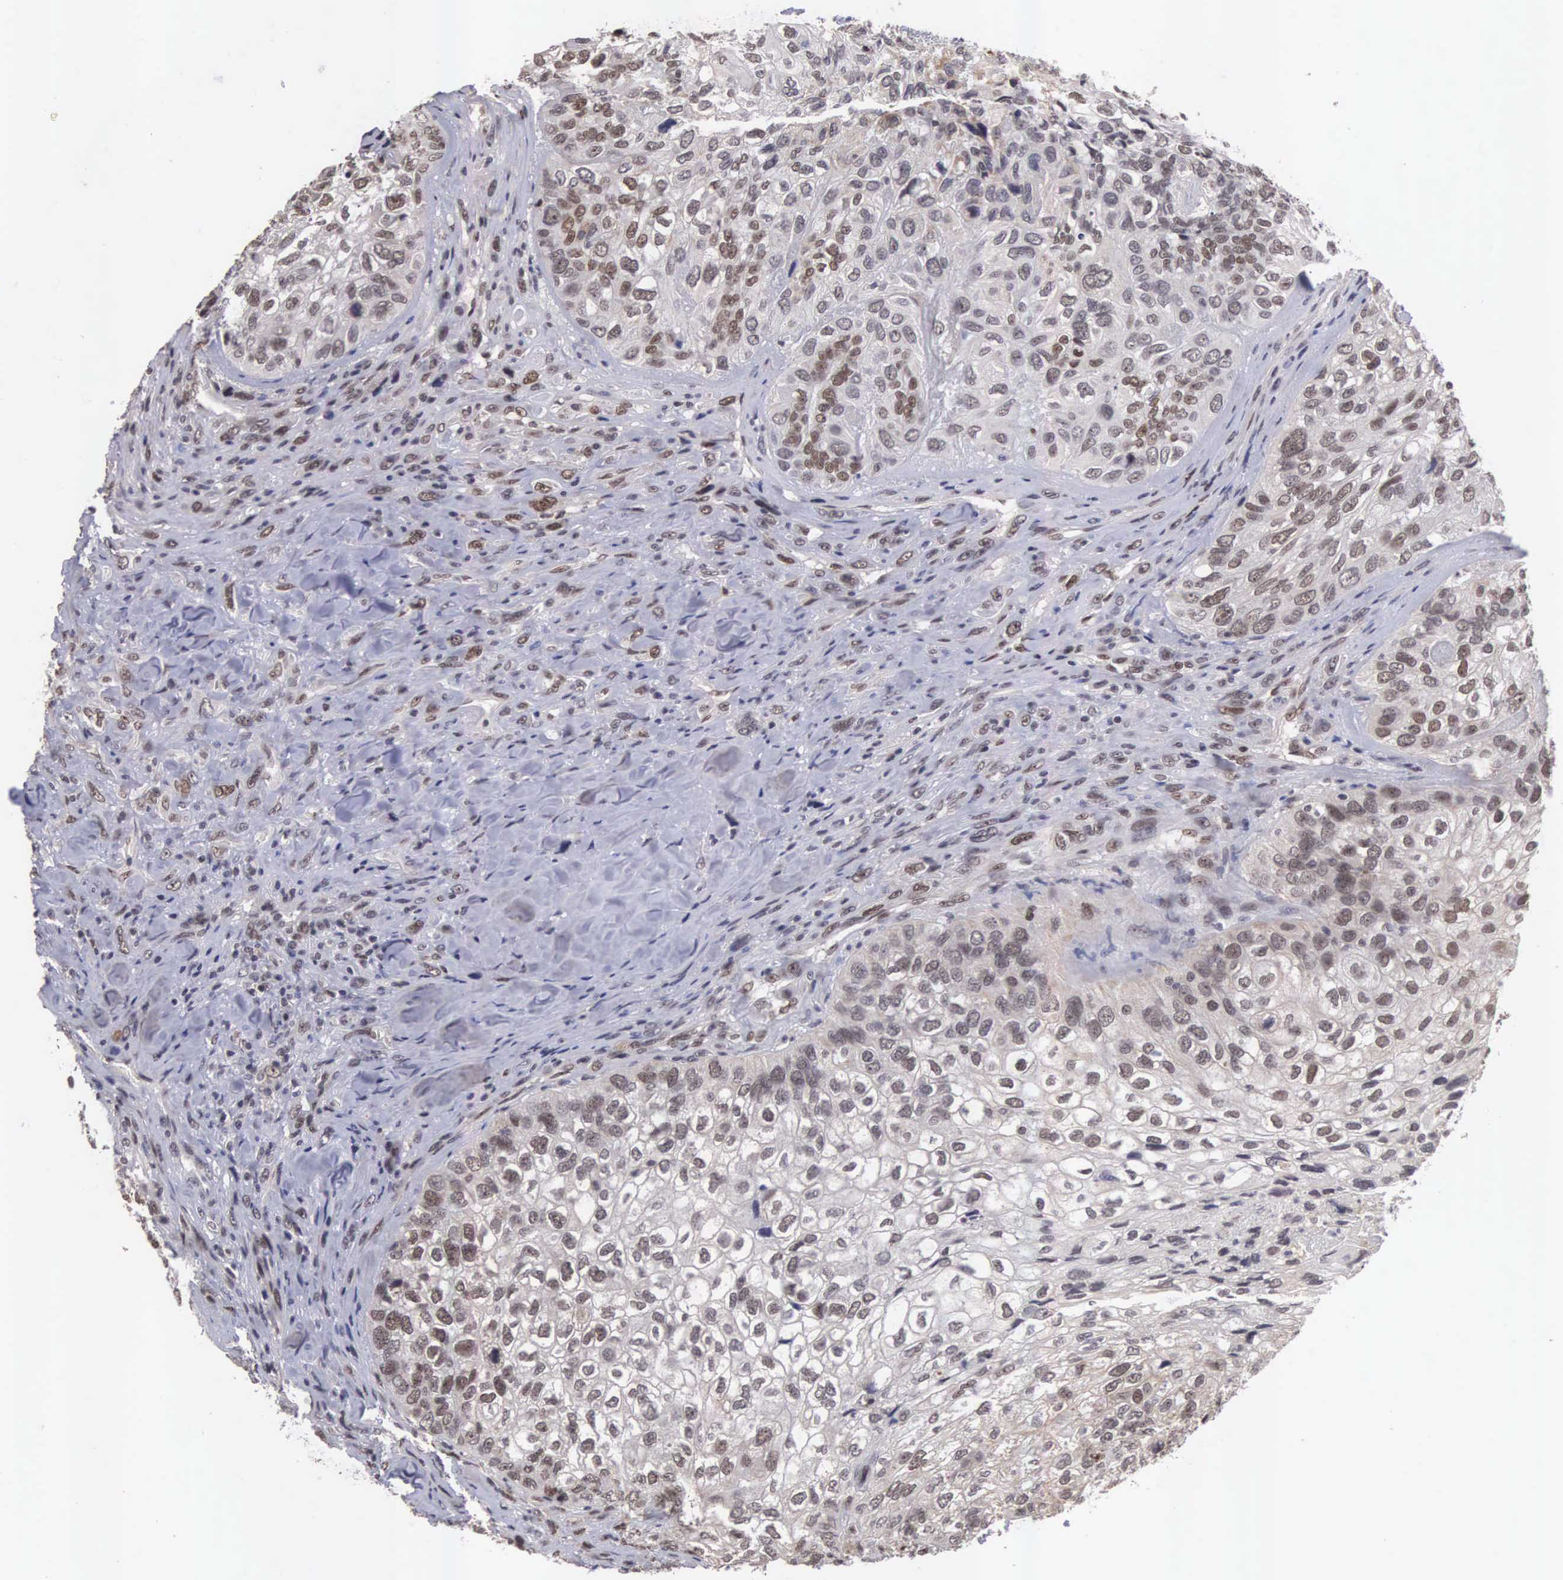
{"staining": {"intensity": "moderate", "quantity": ">75%", "location": "nuclear"}, "tissue": "breast cancer", "cell_type": "Tumor cells", "image_type": "cancer", "snomed": [{"axis": "morphology", "description": "Neoplasm, malignant, NOS"}, {"axis": "topography", "description": "Breast"}], "caption": "A micrograph showing moderate nuclear expression in about >75% of tumor cells in breast cancer (malignant neoplasm), as visualized by brown immunohistochemical staining.", "gene": "ZNF275", "patient": {"sex": "female", "age": 50}}